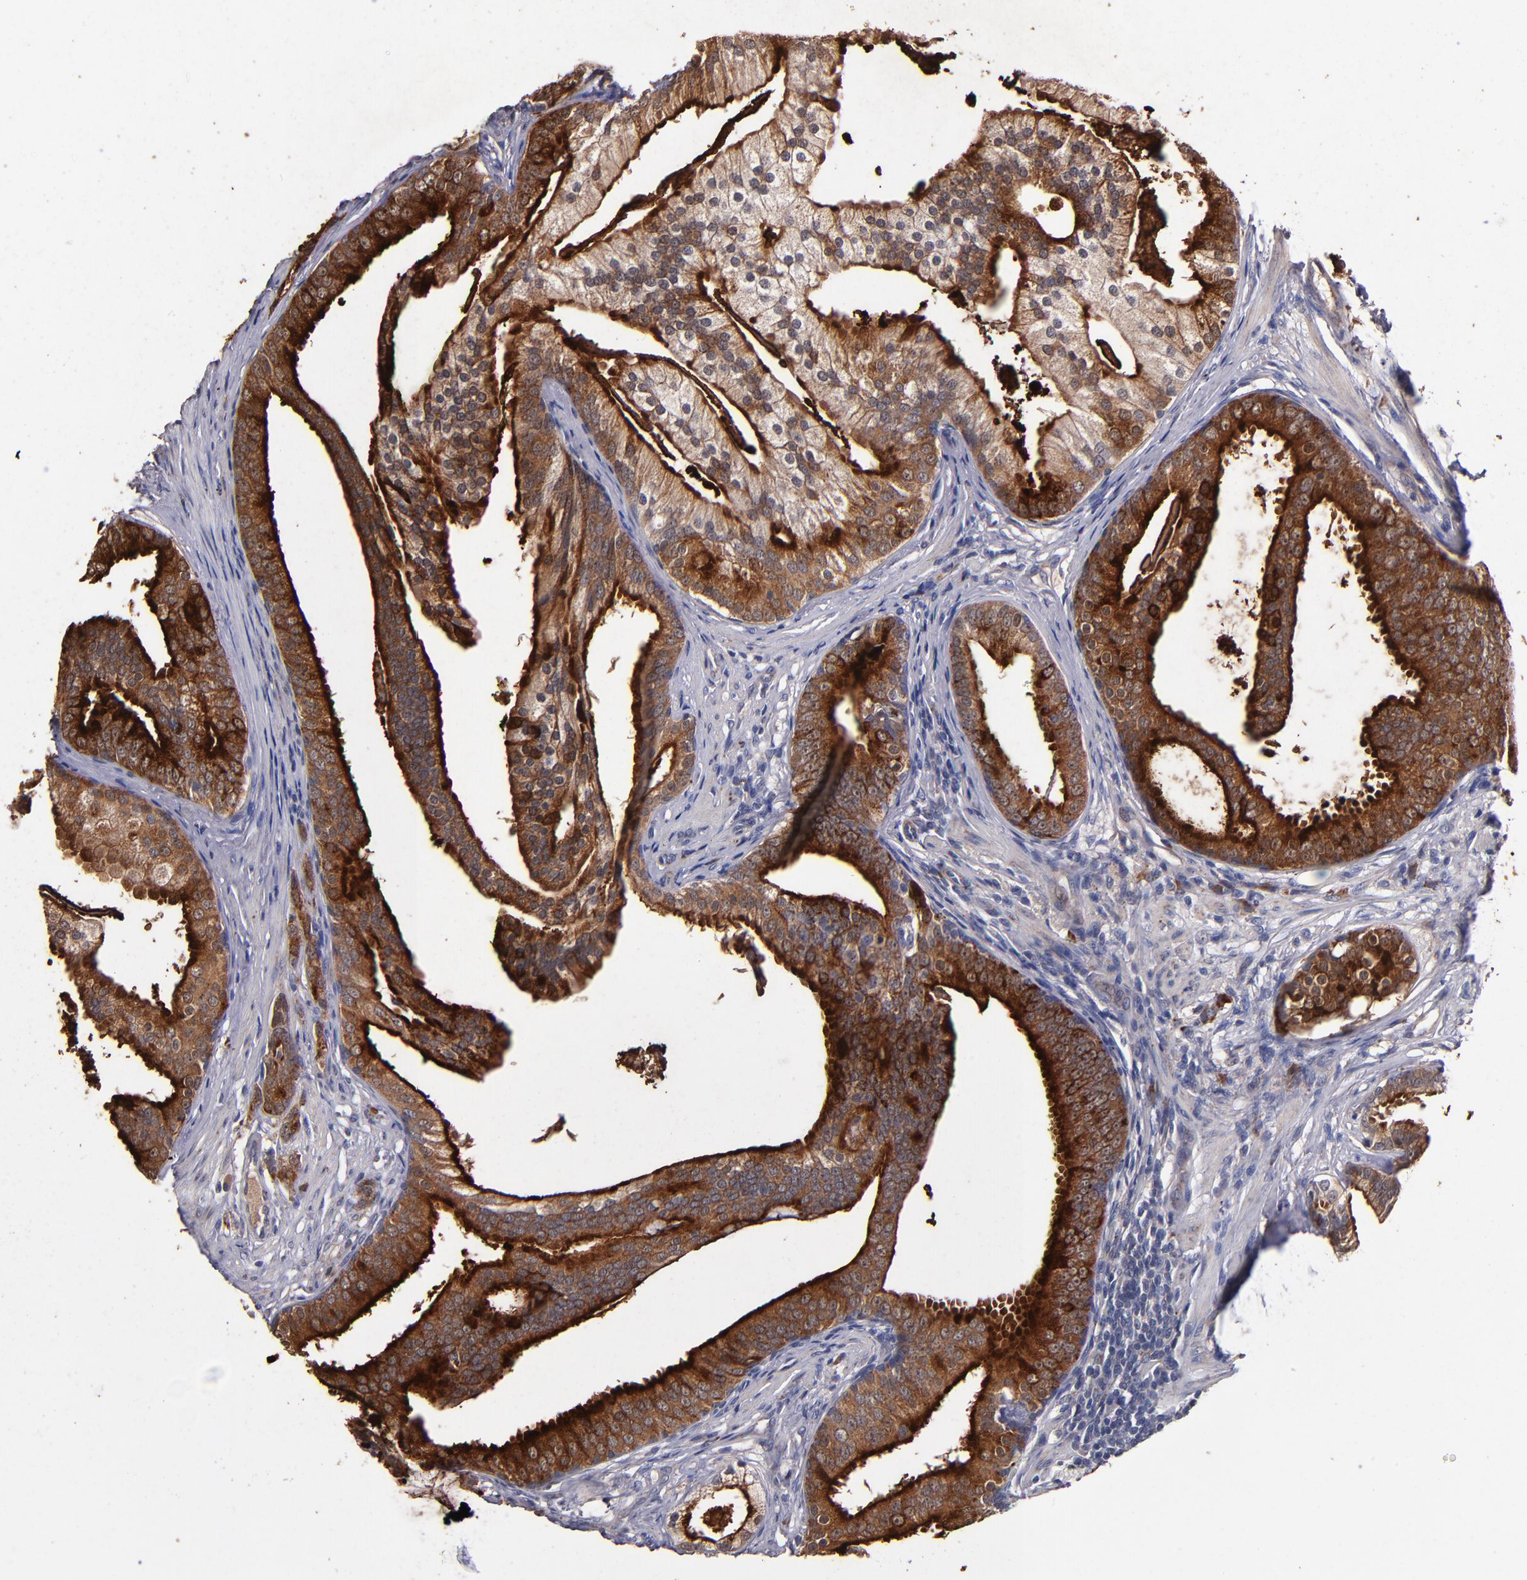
{"staining": {"intensity": "strong", "quantity": ">75%", "location": "cytoplasmic/membranous"}, "tissue": "prostate cancer", "cell_type": "Tumor cells", "image_type": "cancer", "snomed": [{"axis": "morphology", "description": "Adenocarcinoma, Low grade"}, {"axis": "topography", "description": "Prostate"}], "caption": "Strong cytoplasmic/membranous expression for a protein is identified in about >75% of tumor cells of prostate cancer (adenocarcinoma (low-grade)) using IHC.", "gene": "TTLL12", "patient": {"sex": "male", "age": 58}}